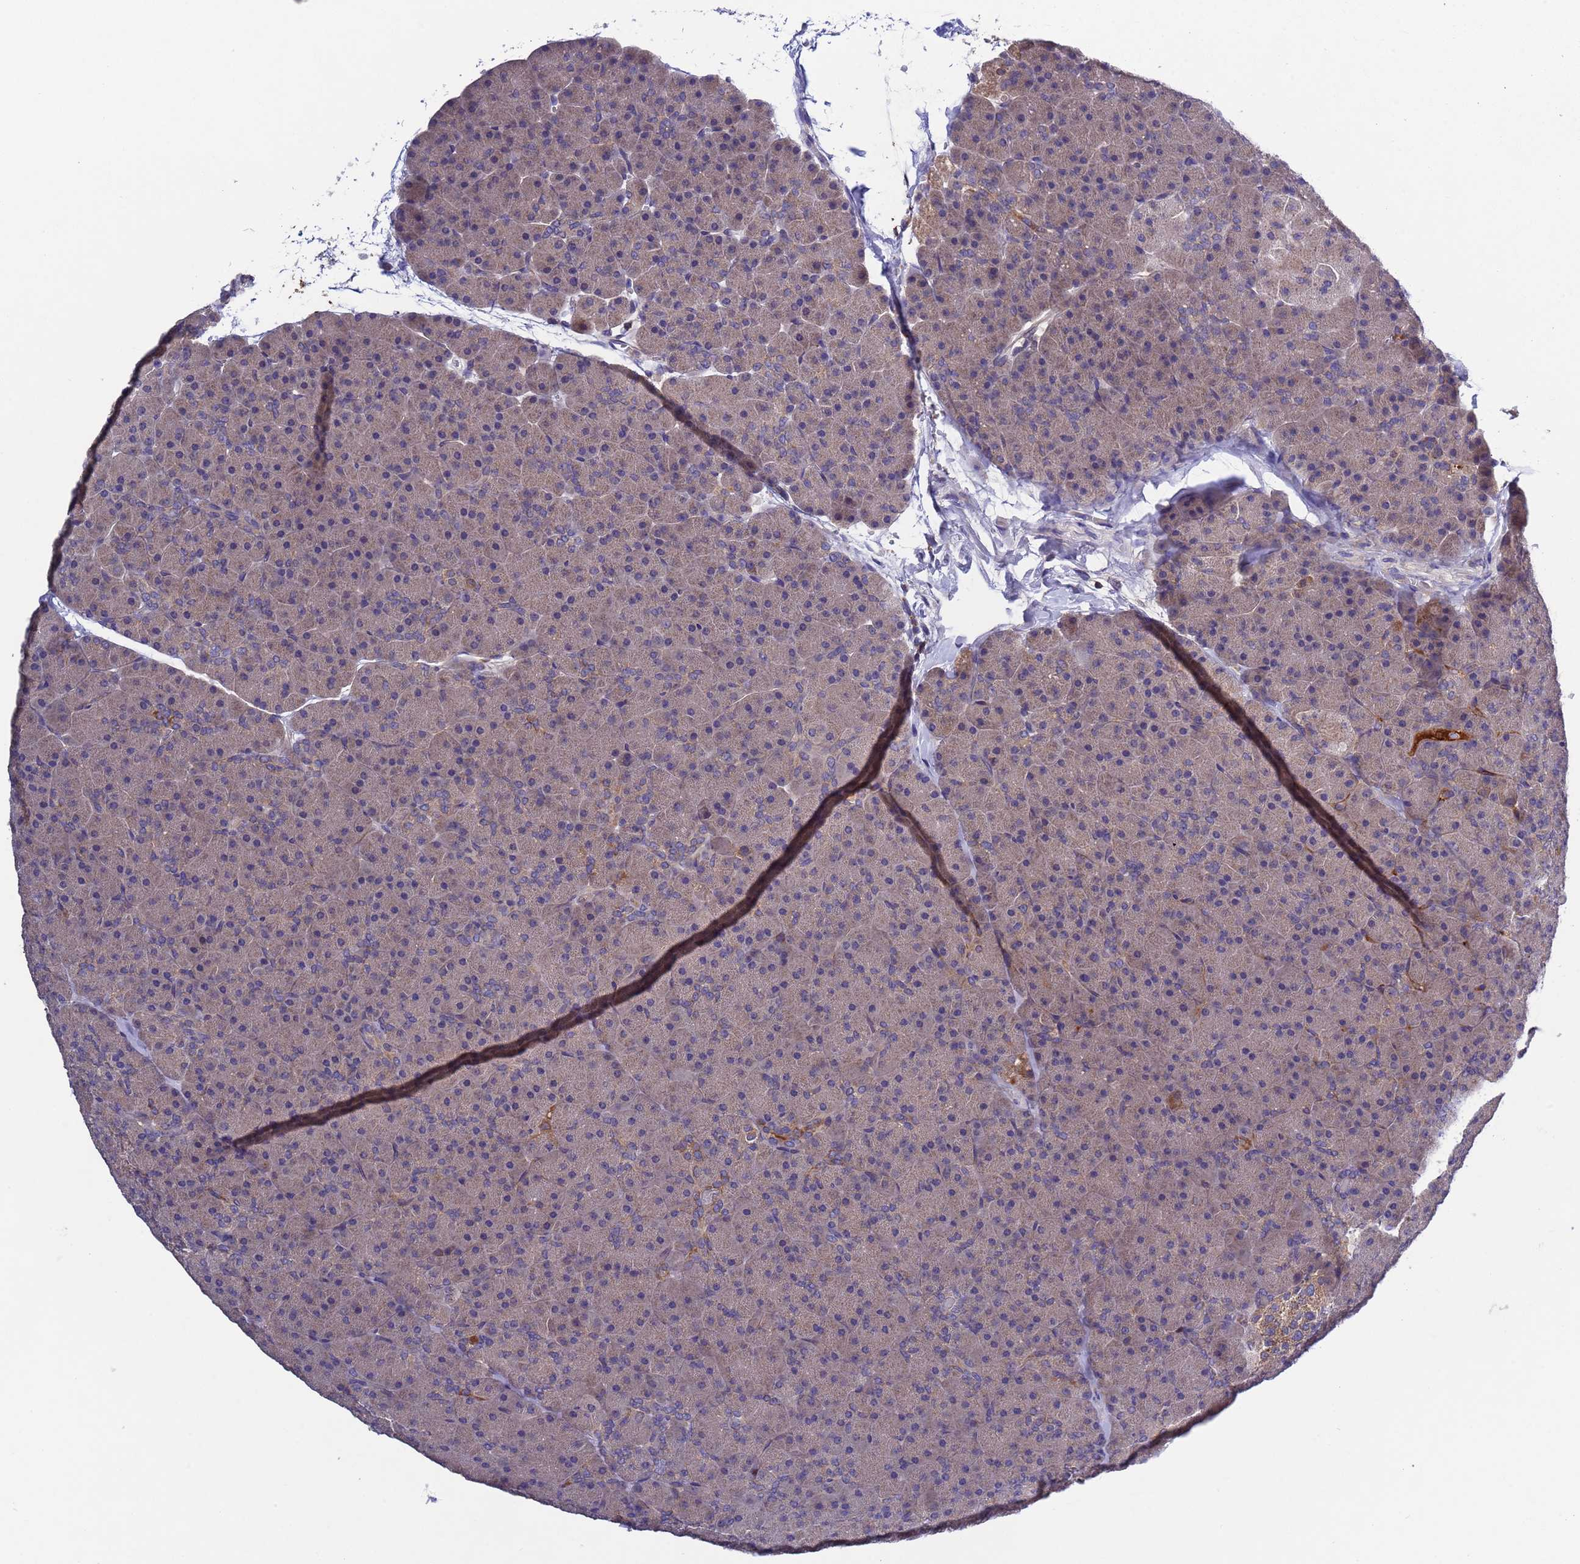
{"staining": {"intensity": "moderate", "quantity": "<25%", "location": "cytoplasmic/membranous"}, "tissue": "pancreas", "cell_type": "Exocrine glandular cells", "image_type": "normal", "snomed": [{"axis": "morphology", "description": "Normal tissue, NOS"}, {"axis": "topography", "description": "Pancreas"}], "caption": "A low amount of moderate cytoplasmic/membranous staining is appreciated in approximately <25% of exocrine glandular cells in normal pancreas.", "gene": "PARP16", "patient": {"sex": "male", "age": 36}}